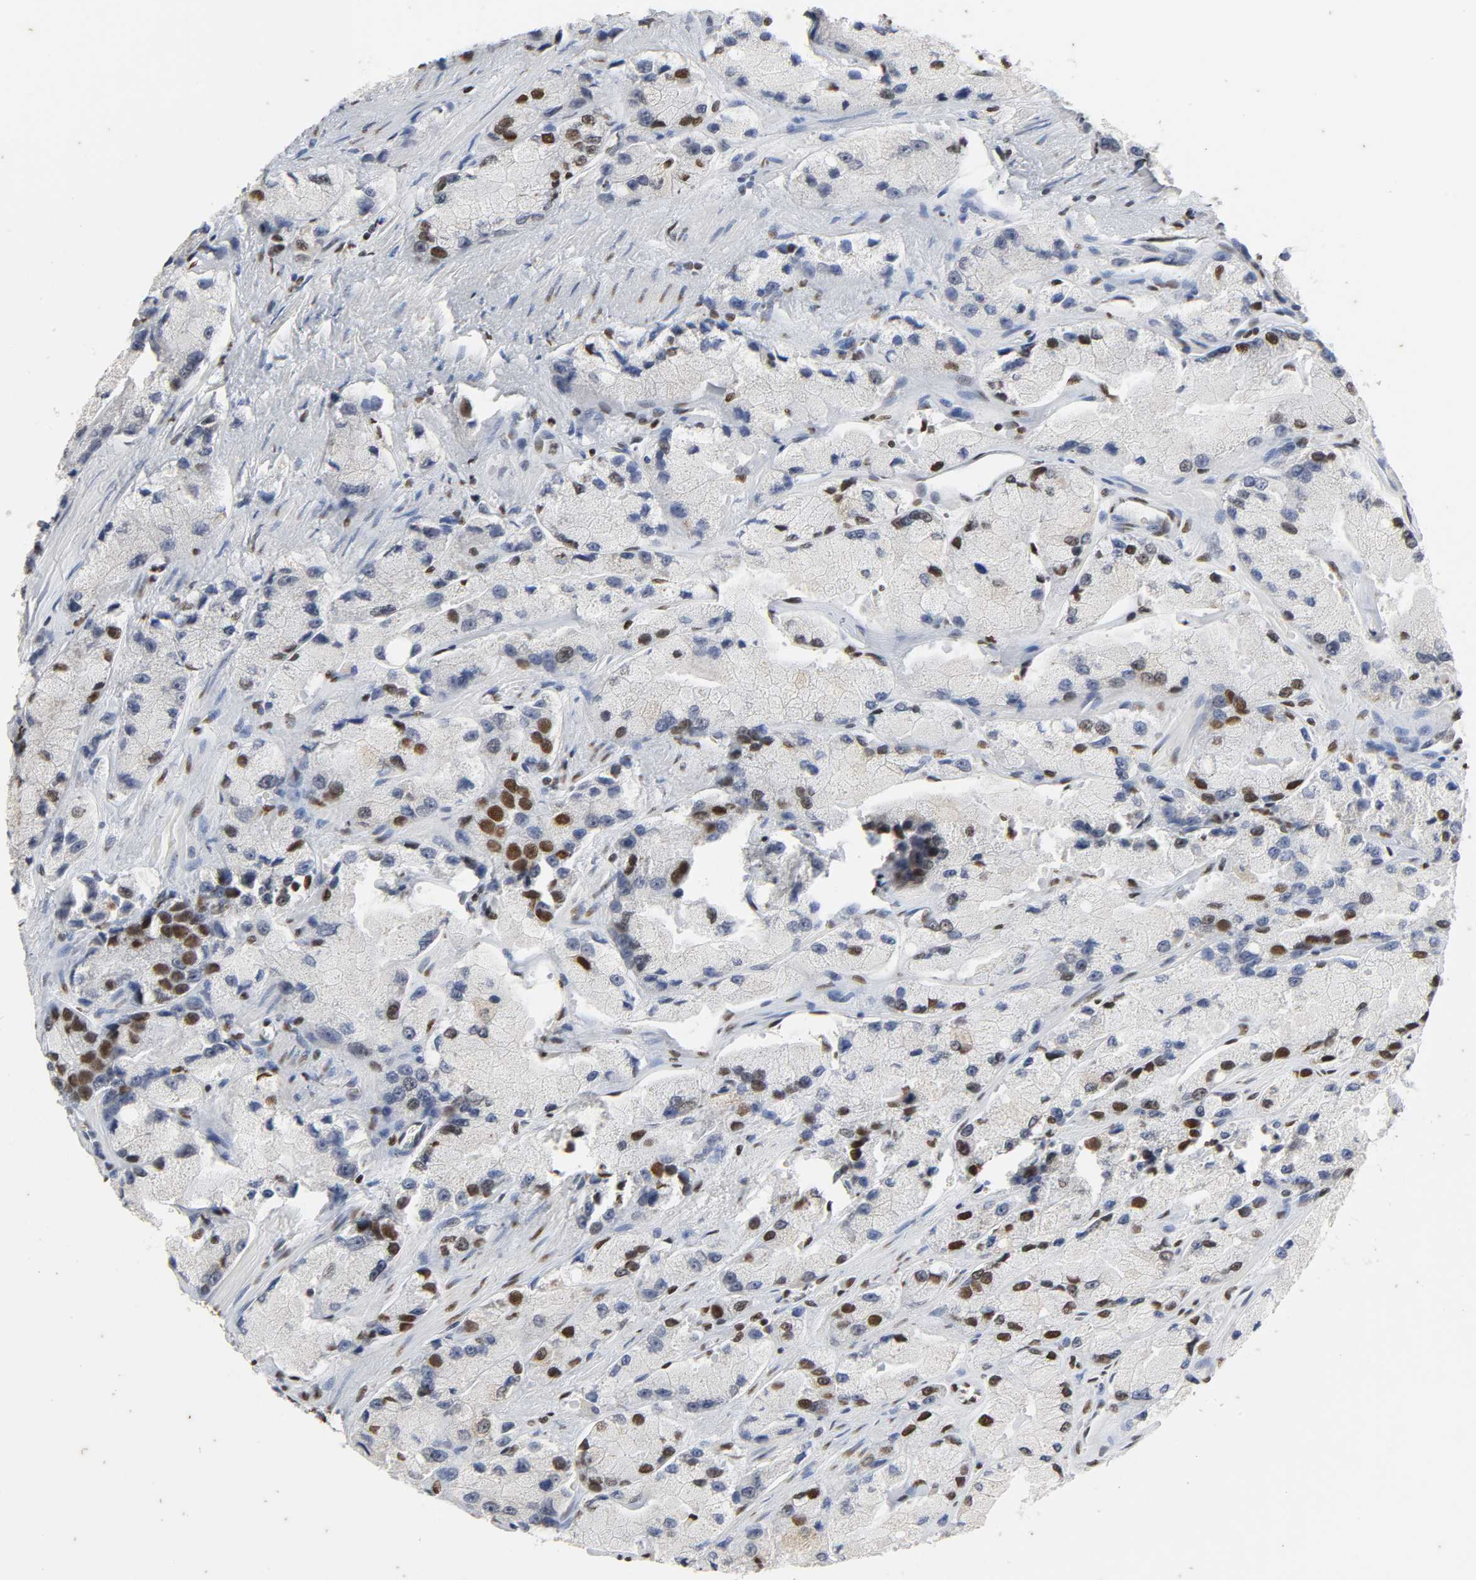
{"staining": {"intensity": "strong", "quantity": "25%-75%", "location": "nuclear"}, "tissue": "prostate cancer", "cell_type": "Tumor cells", "image_type": "cancer", "snomed": [{"axis": "morphology", "description": "Adenocarcinoma, High grade"}, {"axis": "topography", "description": "Prostate"}], "caption": "IHC of human prostate cancer reveals high levels of strong nuclear positivity in approximately 25%-75% of tumor cells.", "gene": "HNRNPC", "patient": {"sex": "male", "age": 58}}